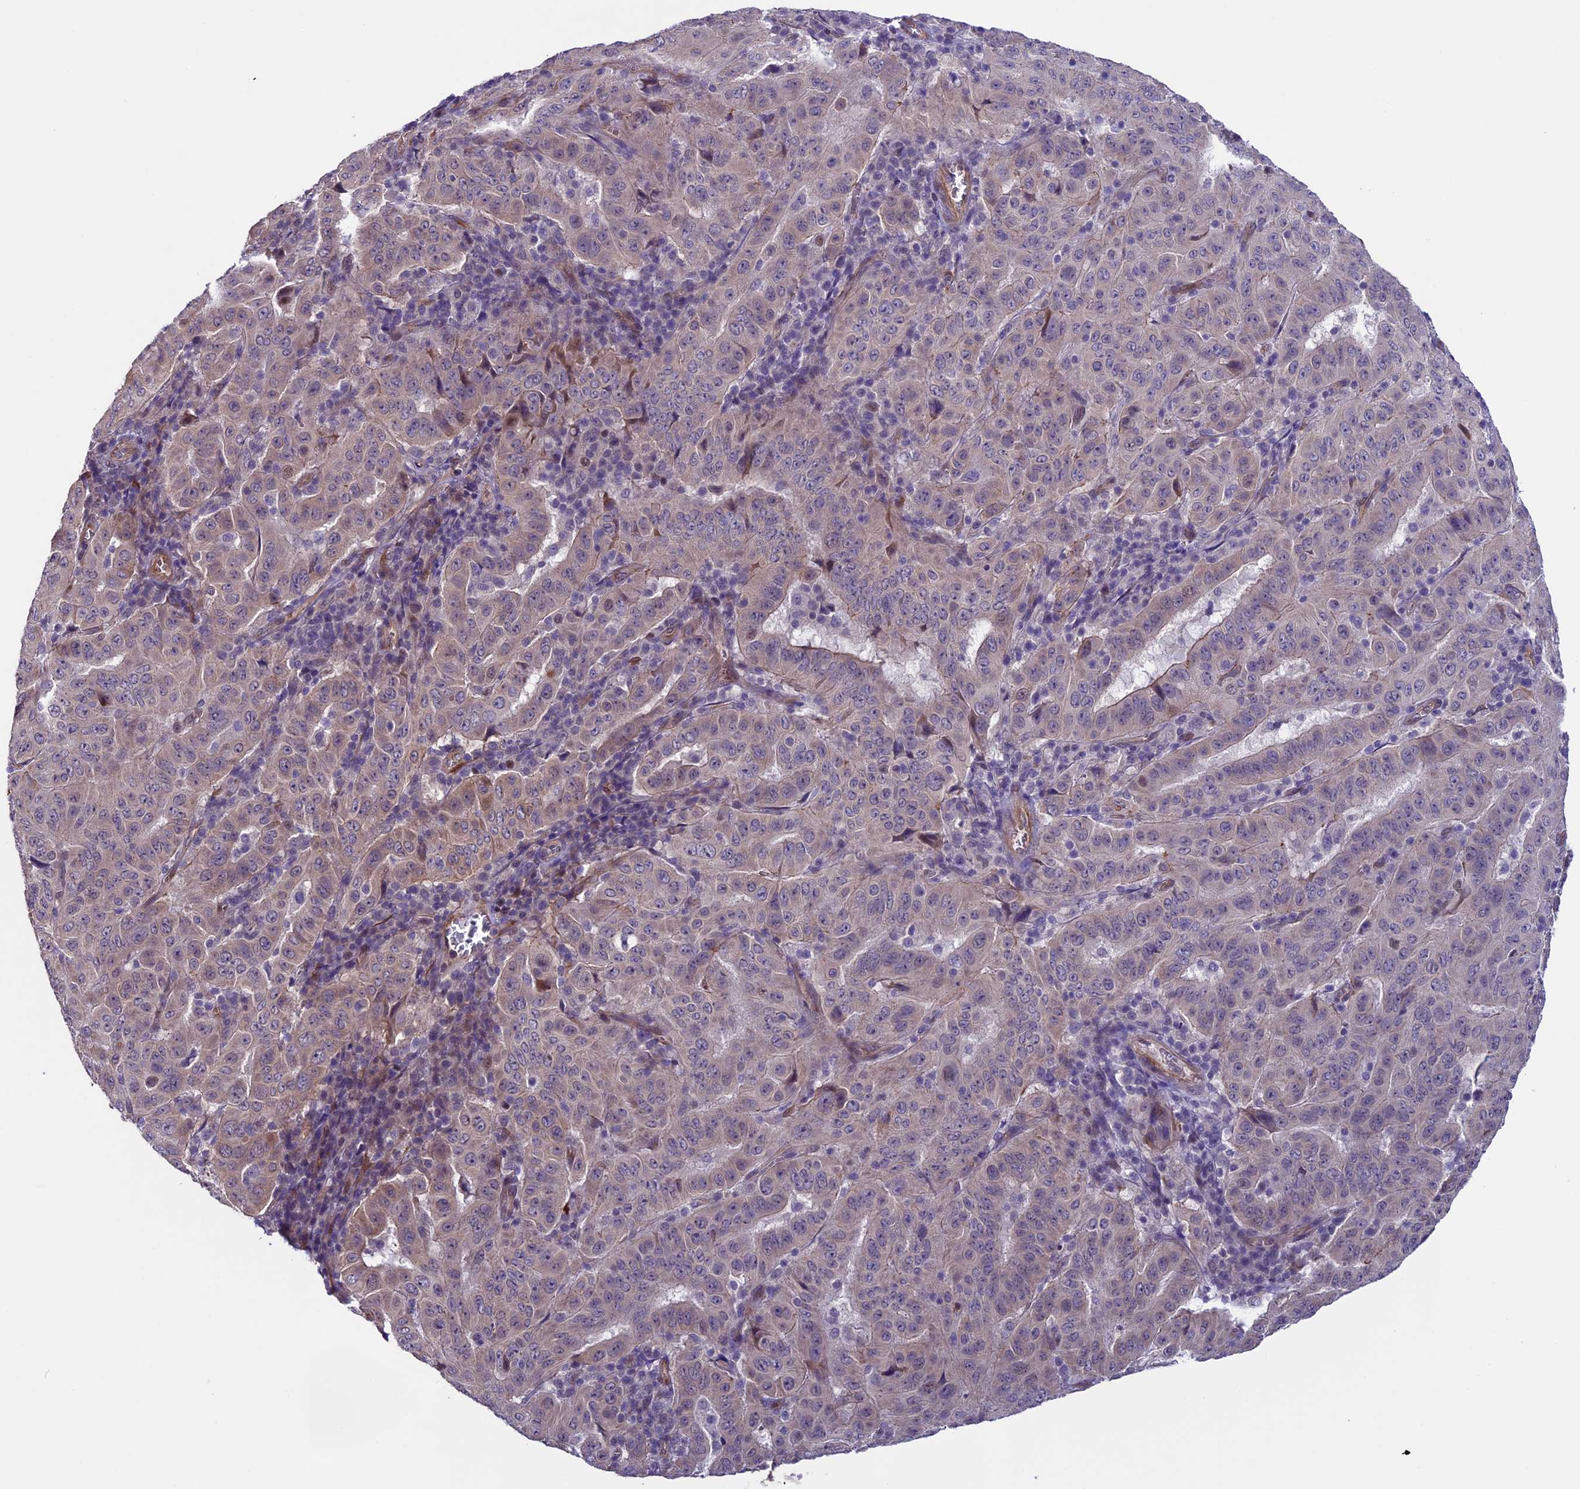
{"staining": {"intensity": "weak", "quantity": "<25%", "location": "cytoplasmic/membranous"}, "tissue": "pancreatic cancer", "cell_type": "Tumor cells", "image_type": "cancer", "snomed": [{"axis": "morphology", "description": "Adenocarcinoma, NOS"}, {"axis": "topography", "description": "Pancreas"}], "caption": "This is an immunohistochemistry (IHC) micrograph of human adenocarcinoma (pancreatic). There is no positivity in tumor cells.", "gene": "TMEM171", "patient": {"sex": "male", "age": 63}}